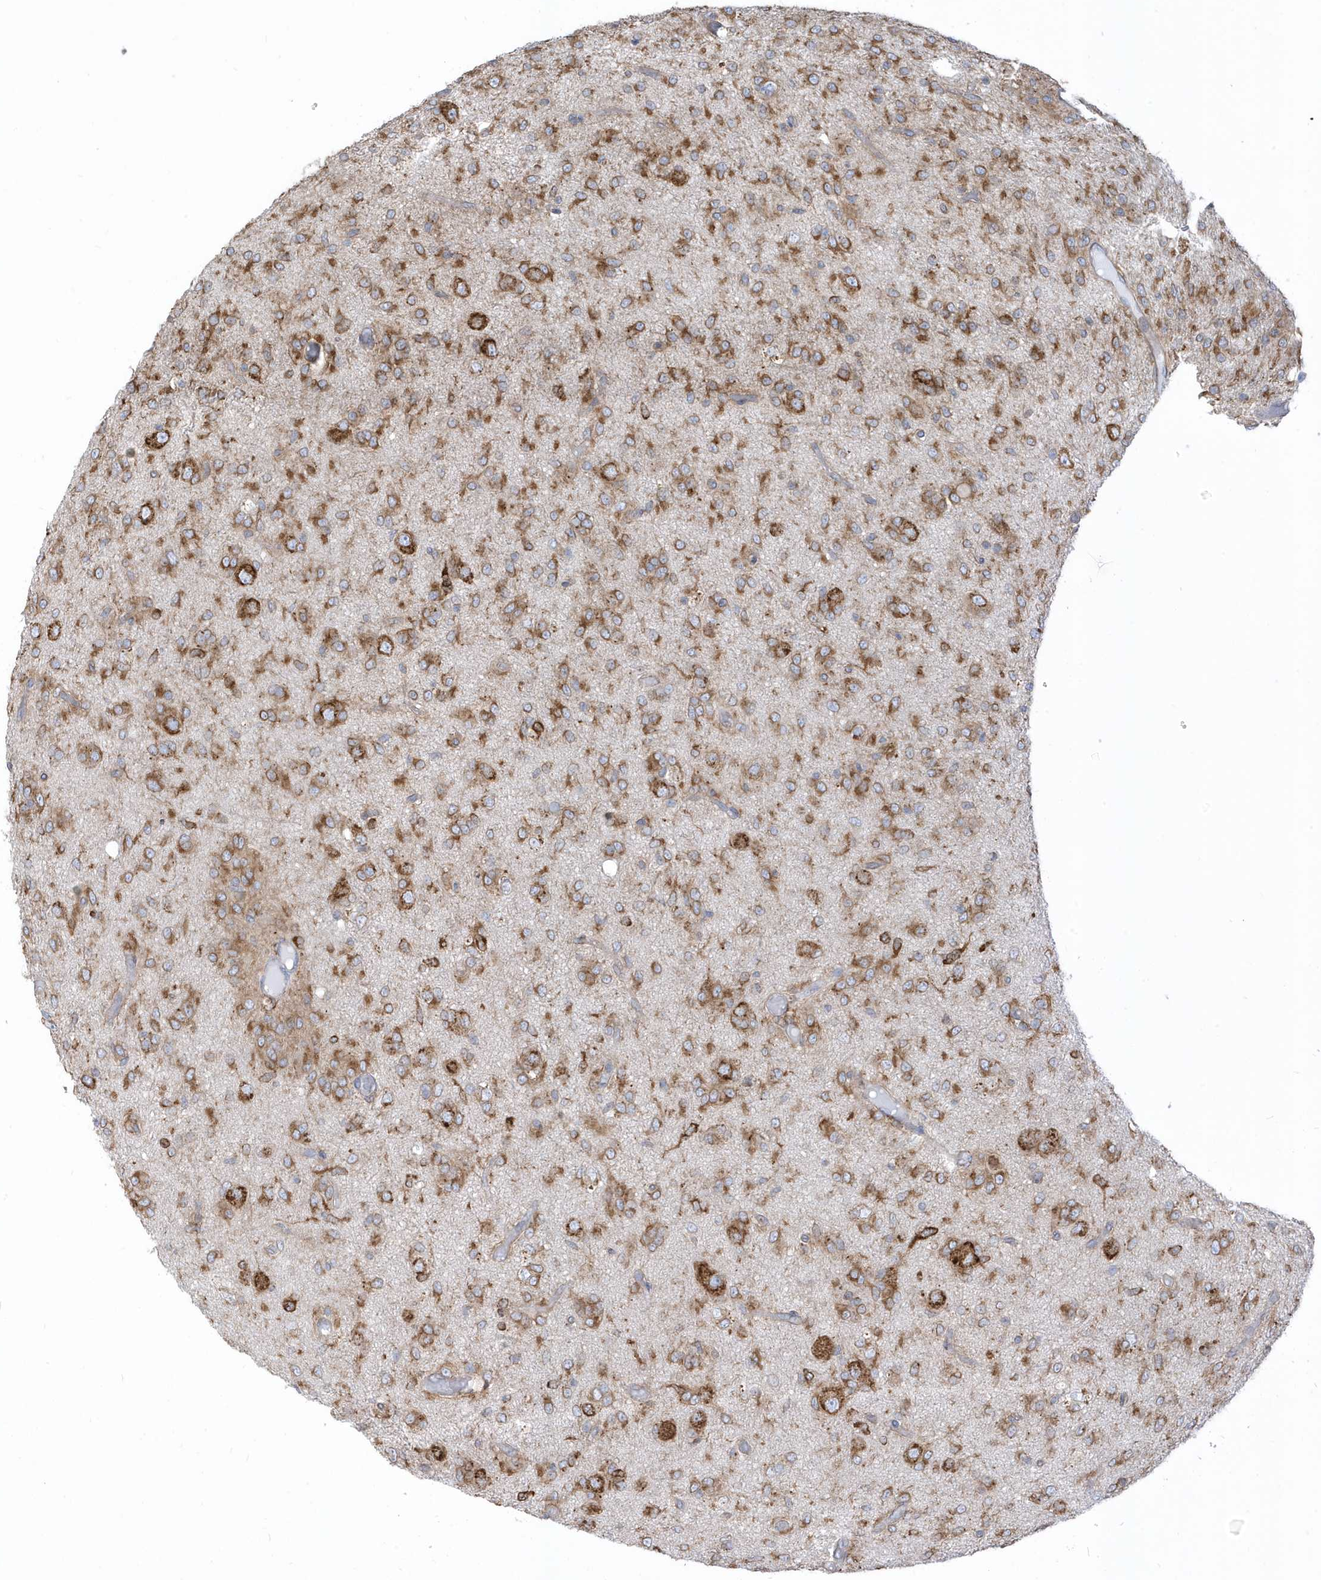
{"staining": {"intensity": "moderate", "quantity": ">75%", "location": "cytoplasmic/membranous"}, "tissue": "glioma", "cell_type": "Tumor cells", "image_type": "cancer", "snomed": [{"axis": "morphology", "description": "Glioma, malignant, High grade"}, {"axis": "topography", "description": "Brain"}], "caption": "Approximately >75% of tumor cells in malignant glioma (high-grade) reveal moderate cytoplasmic/membranous protein positivity as visualized by brown immunohistochemical staining.", "gene": "PDIA6", "patient": {"sex": "female", "age": 59}}